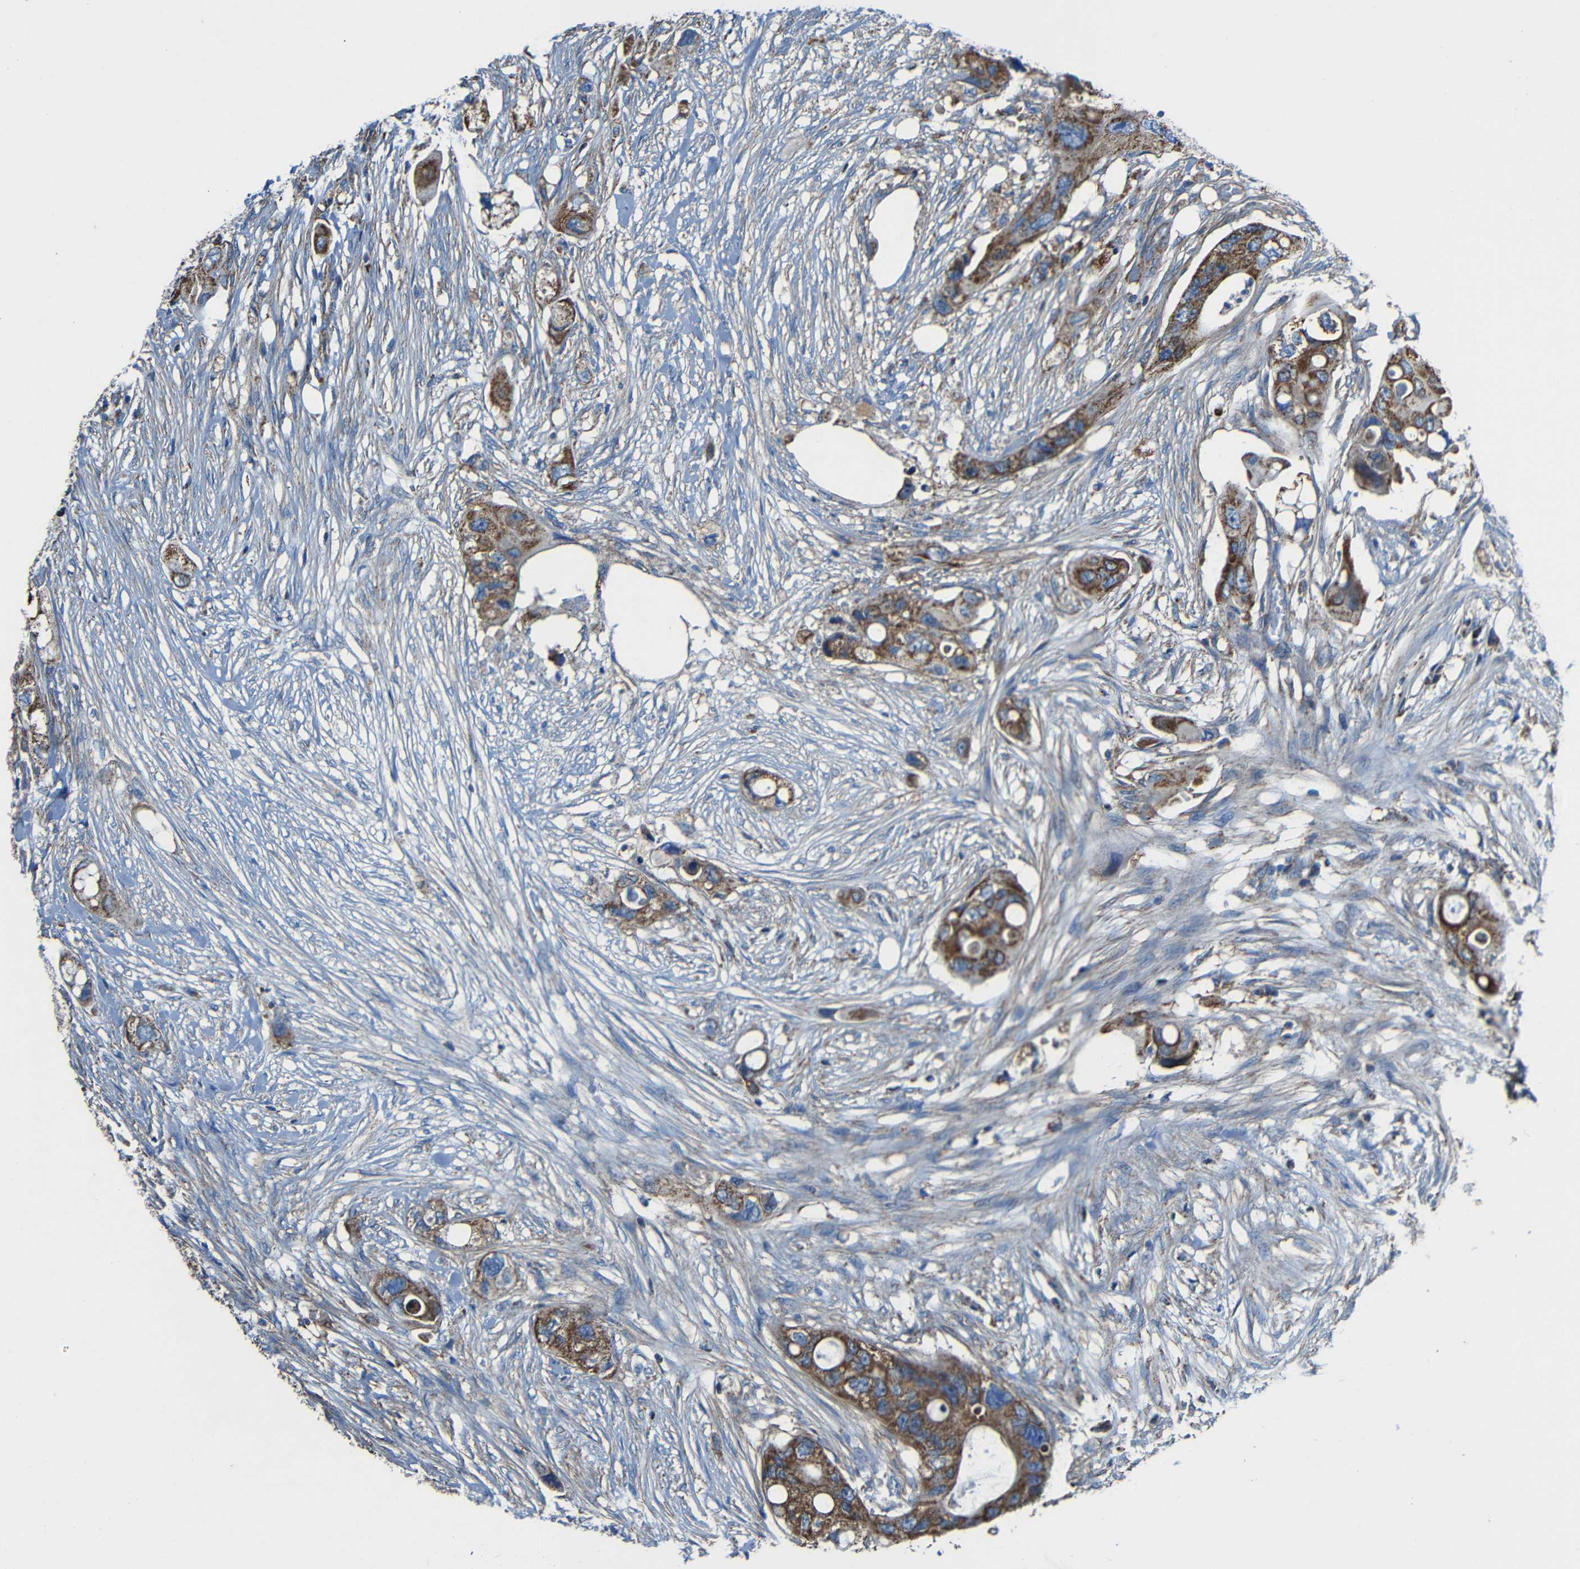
{"staining": {"intensity": "strong", "quantity": ">75%", "location": "cytoplasmic/membranous"}, "tissue": "colorectal cancer", "cell_type": "Tumor cells", "image_type": "cancer", "snomed": [{"axis": "morphology", "description": "Adenocarcinoma, NOS"}, {"axis": "topography", "description": "Colon"}], "caption": "Colorectal adenocarcinoma stained with a brown dye demonstrates strong cytoplasmic/membranous positive expression in approximately >75% of tumor cells.", "gene": "INTS6L", "patient": {"sex": "female", "age": 57}}